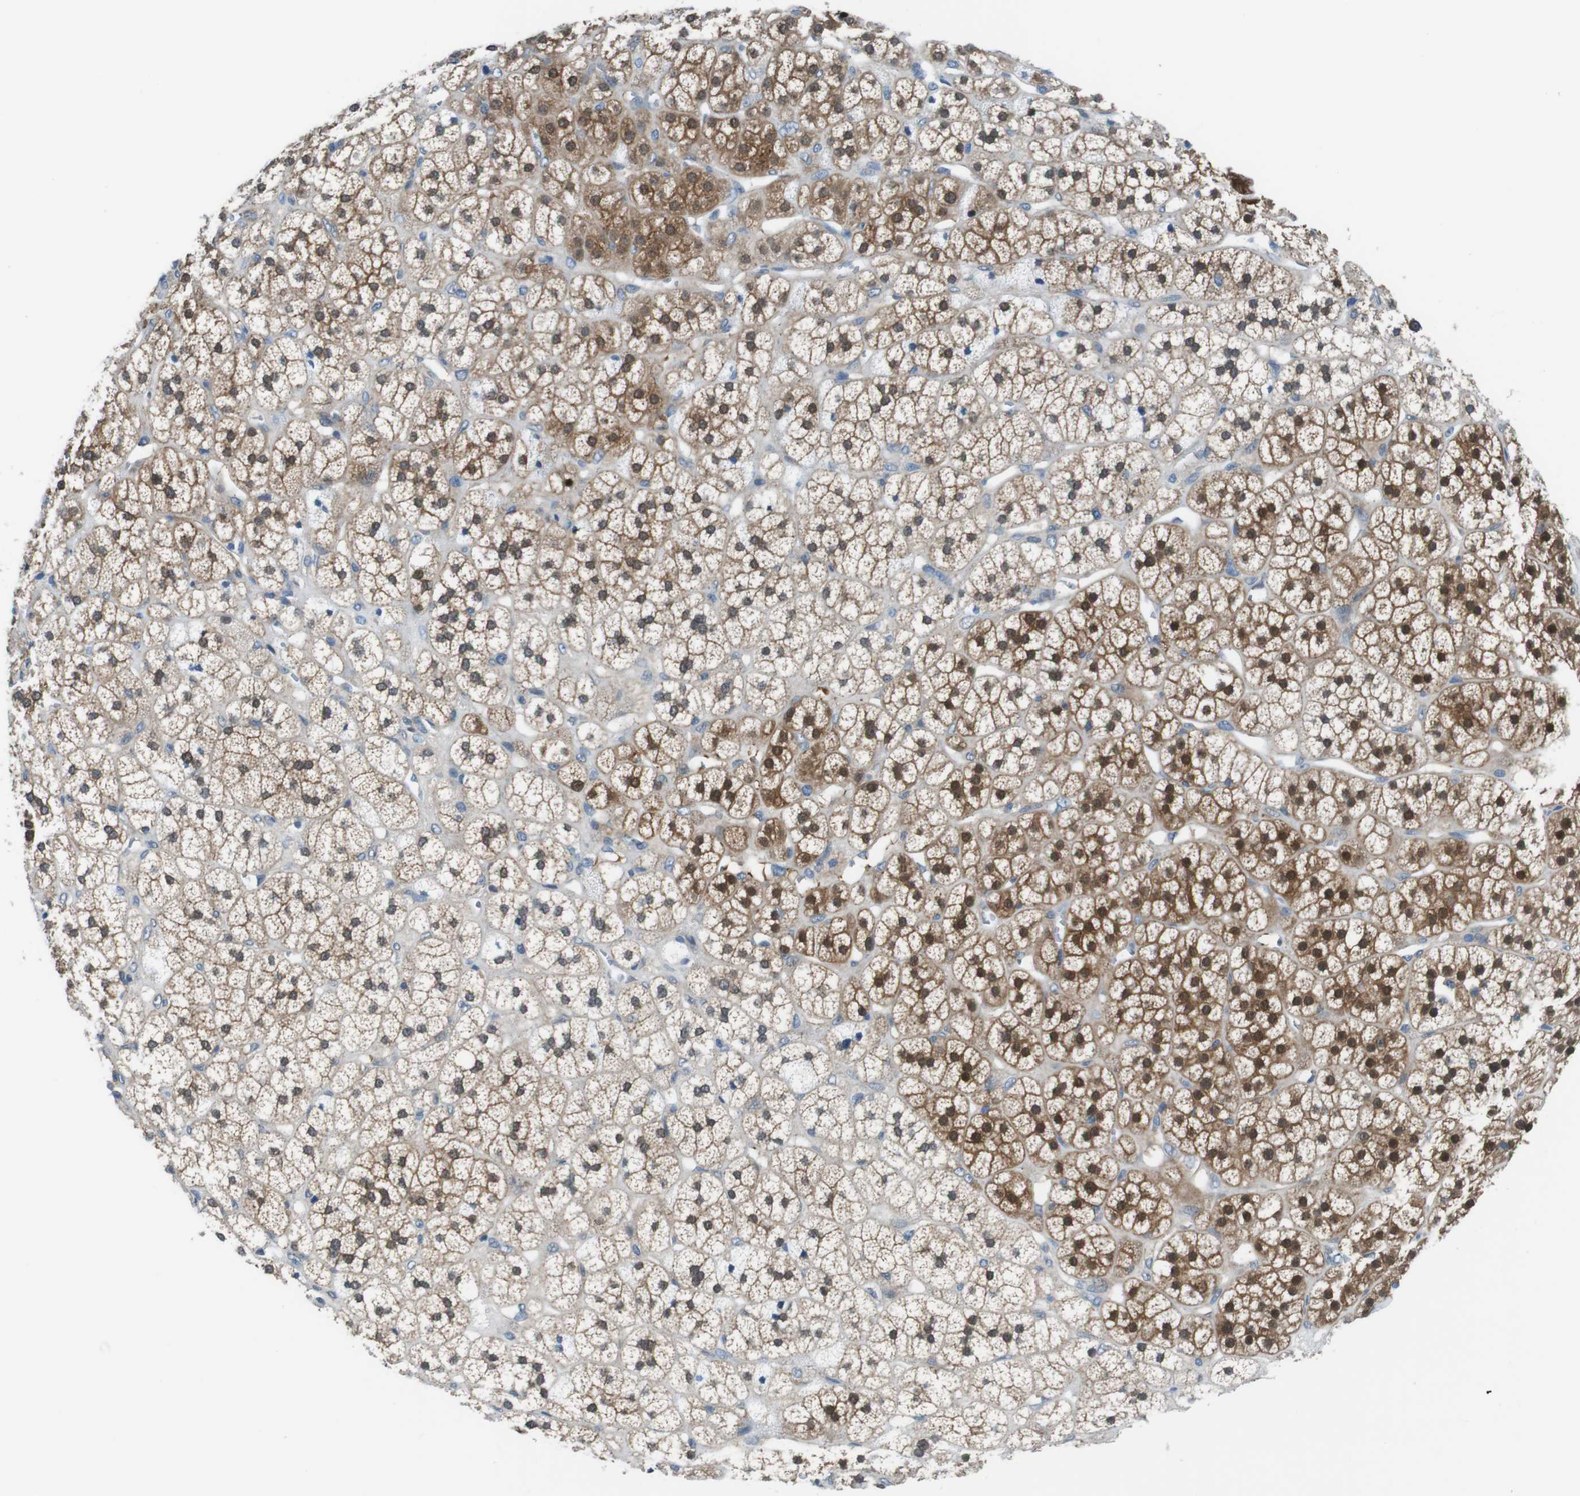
{"staining": {"intensity": "moderate", "quantity": ">75%", "location": "cytoplasmic/membranous"}, "tissue": "adrenal gland", "cell_type": "Glandular cells", "image_type": "normal", "snomed": [{"axis": "morphology", "description": "Normal tissue, NOS"}, {"axis": "topography", "description": "Adrenal gland"}], "caption": "A histopathology image of adrenal gland stained for a protein shows moderate cytoplasmic/membranous brown staining in glandular cells.", "gene": "NANOS2", "patient": {"sex": "male", "age": 56}}